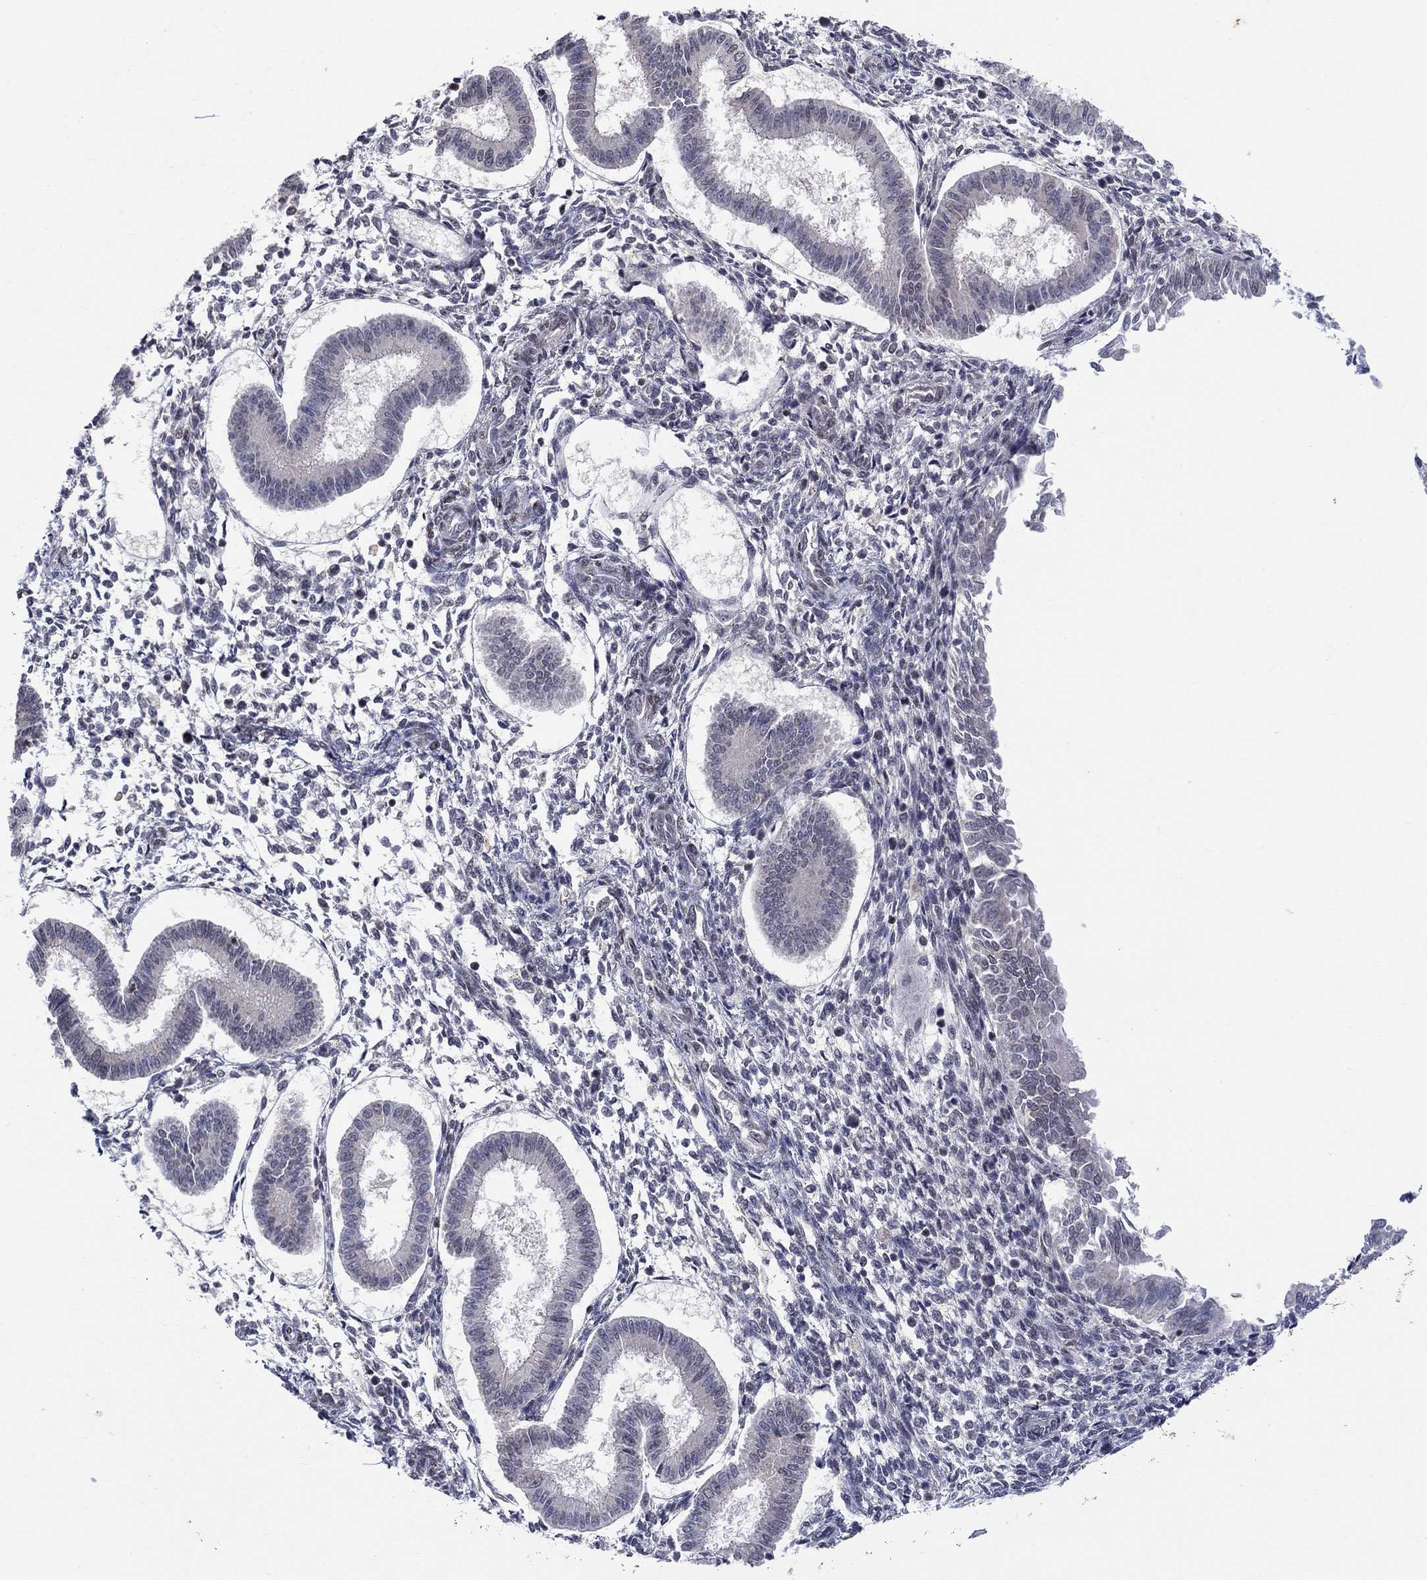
{"staining": {"intensity": "moderate", "quantity": ">75%", "location": "nuclear"}, "tissue": "endometrium", "cell_type": "Cells in endometrial stroma", "image_type": "normal", "snomed": [{"axis": "morphology", "description": "Normal tissue, NOS"}, {"axis": "topography", "description": "Endometrium"}], "caption": "This image reveals immunohistochemistry (IHC) staining of benign endometrium, with medium moderate nuclear staining in about >75% of cells in endometrial stroma.", "gene": "KLF12", "patient": {"sex": "female", "age": 43}}